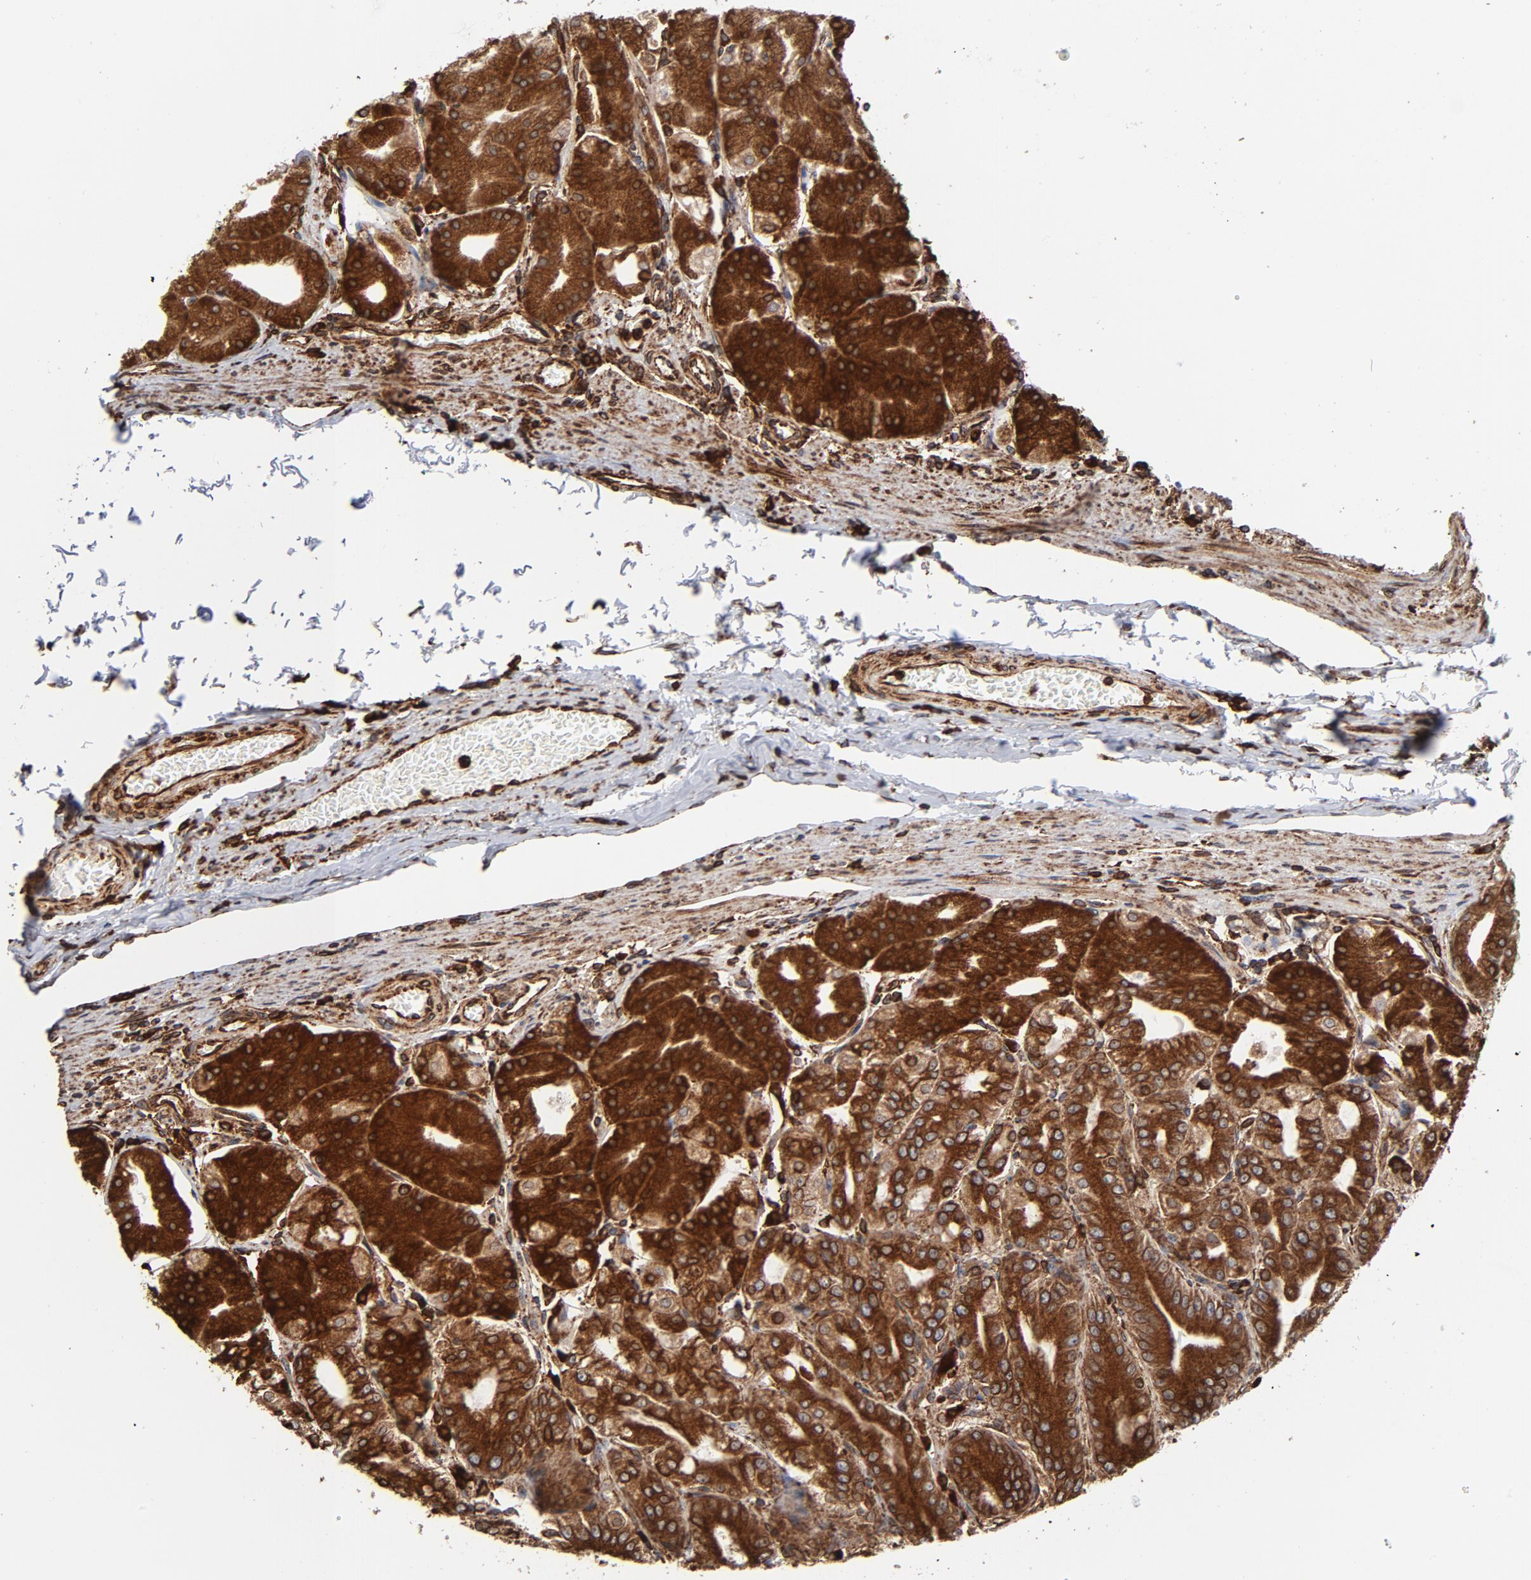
{"staining": {"intensity": "strong", "quantity": ">75%", "location": "cytoplasmic/membranous"}, "tissue": "stomach", "cell_type": "Glandular cells", "image_type": "normal", "snomed": [{"axis": "morphology", "description": "Normal tissue, NOS"}, {"axis": "topography", "description": "Stomach, lower"}], "caption": "A brown stain shows strong cytoplasmic/membranous staining of a protein in glandular cells of benign stomach. (brown staining indicates protein expression, while blue staining denotes nuclei).", "gene": "CANX", "patient": {"sex": "male", "age": 71}}